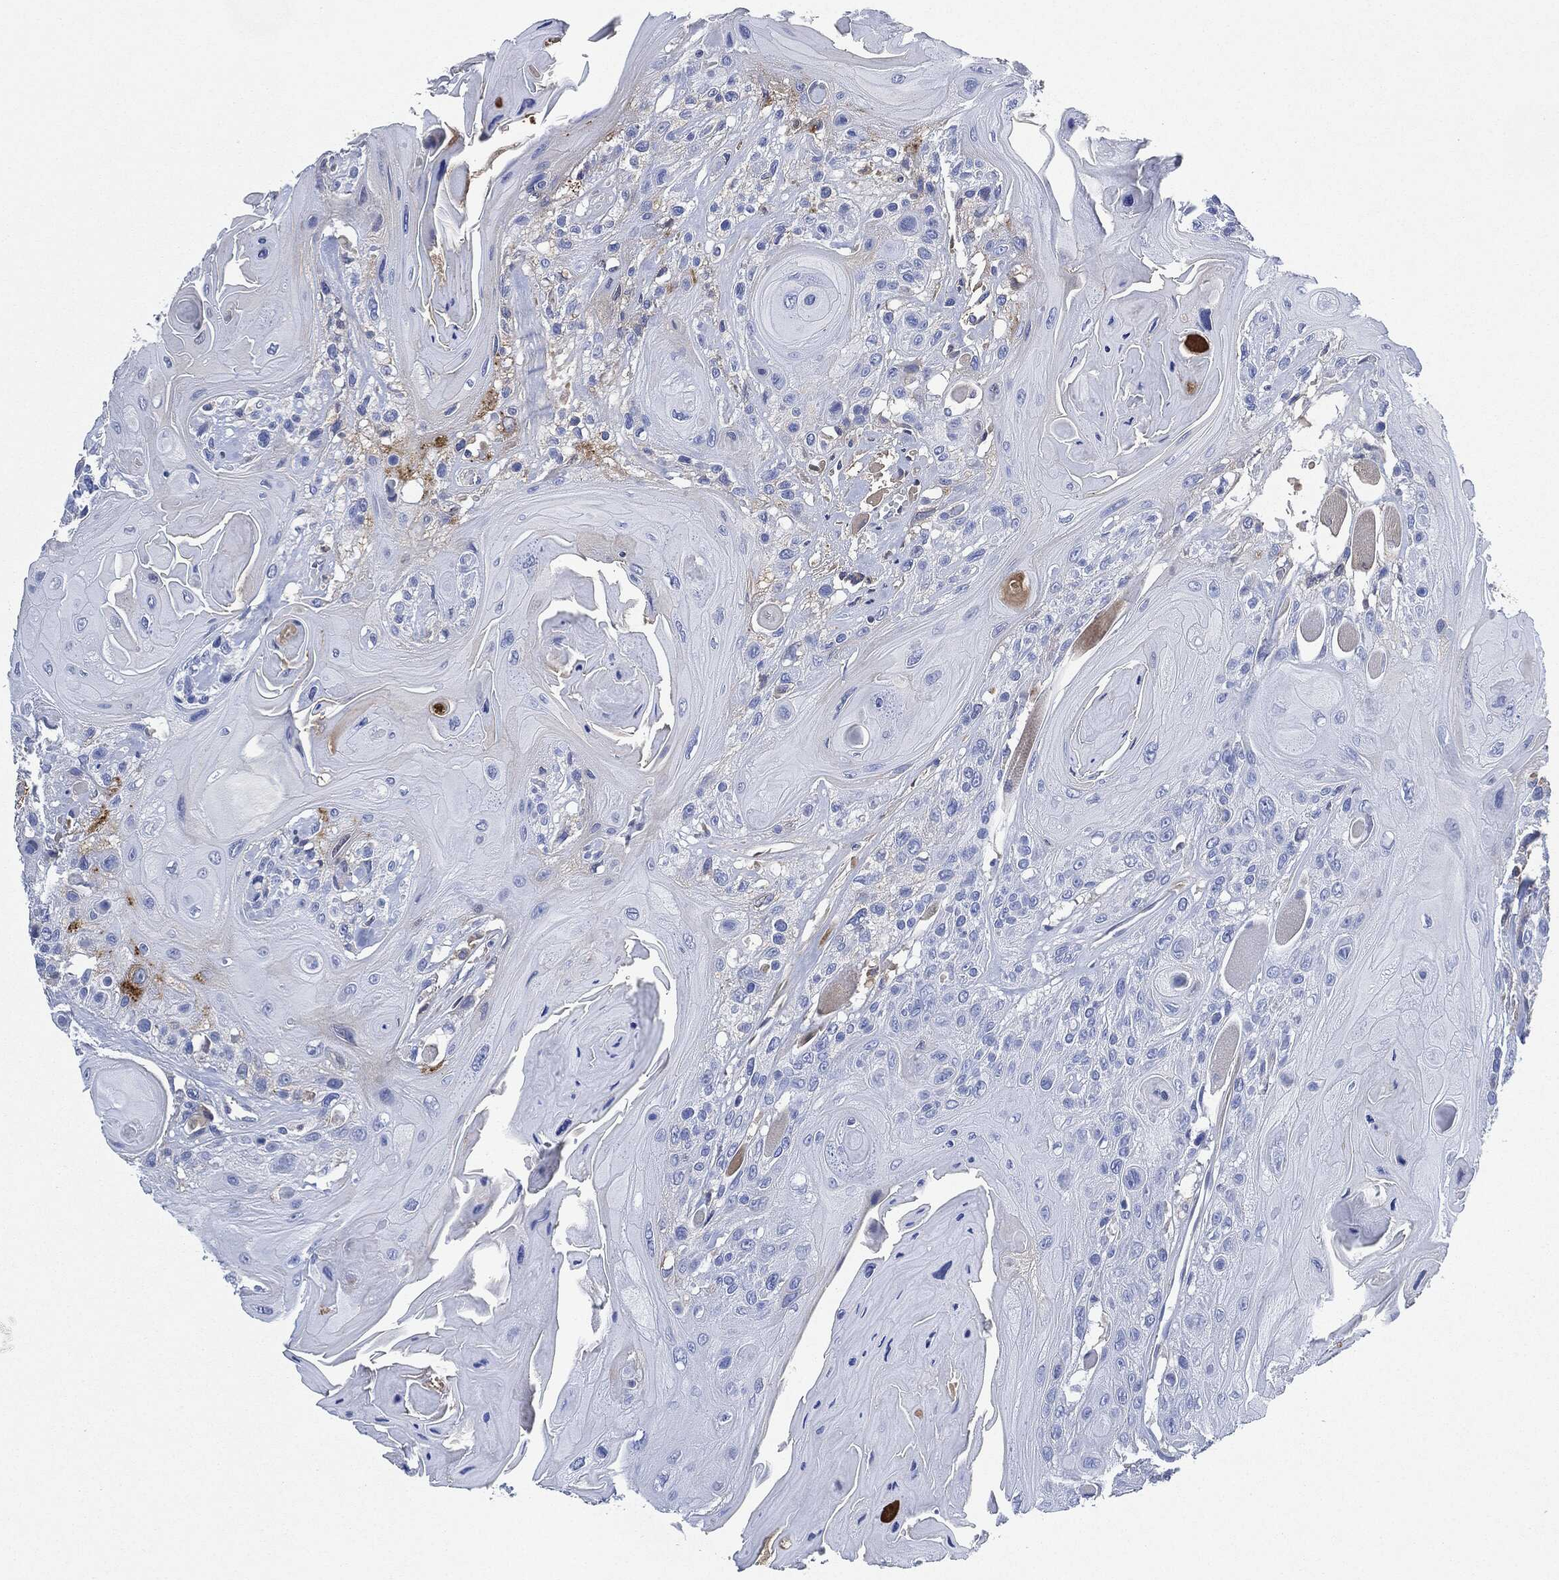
{"staining": {"intensity": "negative", "quantity": "none", "location": "none"}, "tissue": "head and neck cancer", "cell_type": "Tumor cells", "image_type": "cancer", "snomed": [{"axis": "morphology", "description": "Squamous cell carcinoma, NOS"}, {"axis": "topography", "description": "Head-Neck"}], "caption": "The histopathology image demonstrates no staining of tumor cells in head and neck cancer.", "gene": "IGLV6-57", "patient": {"sex": "female", "age": 59}}